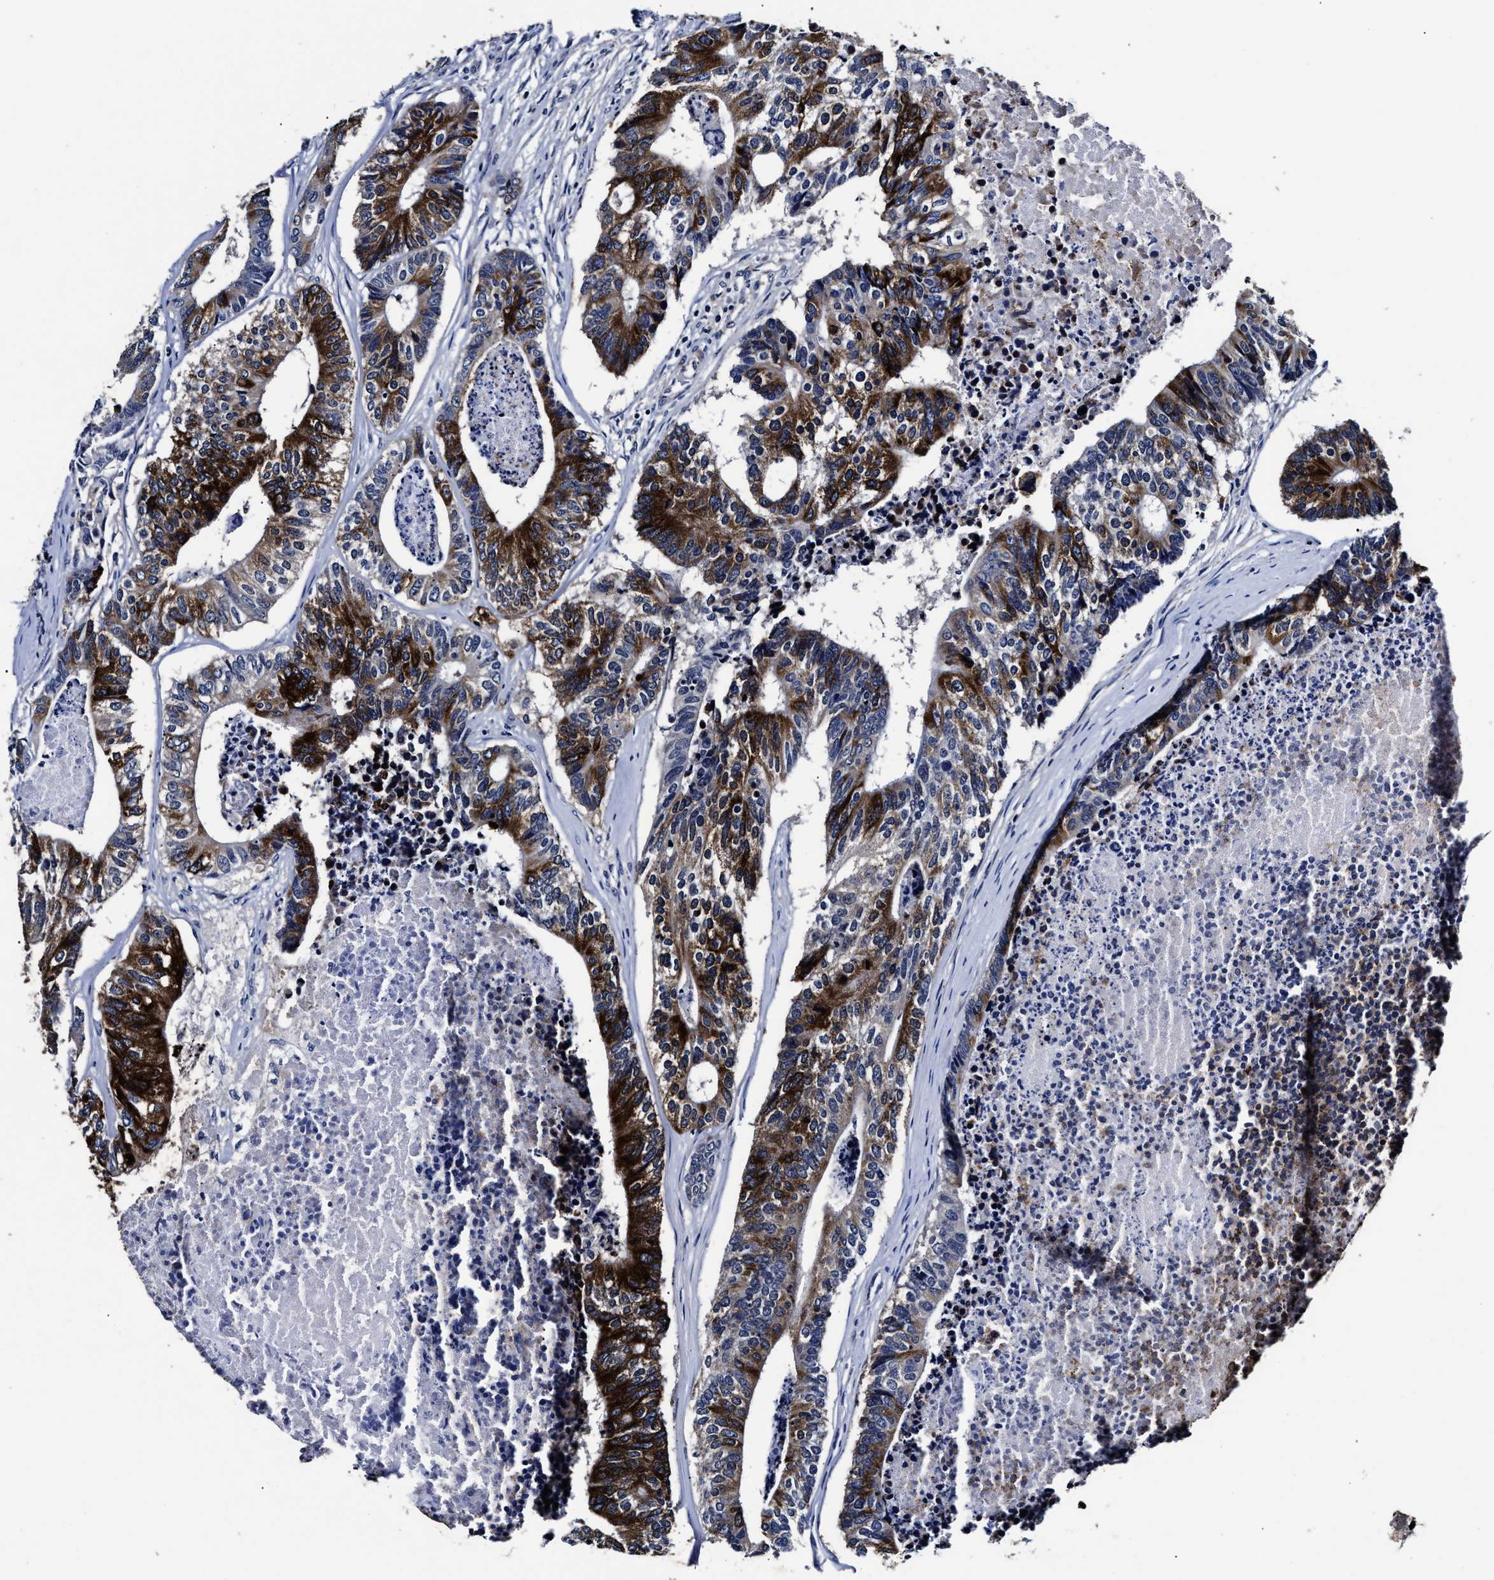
{"staining": {"intensity": "strong", "quantity": ">75%", "location": "cytoplasmic/membranous"}, "tissue": "colorectal cancer", "cell_type": "Tumor cells", "image_type": "cancer", "snomed": [{"axis": "morphology", "description": "Adenocarcinoma, NOS"}, {"axis": "topography", "description": "Colon"}], "caption": "Immunohistochemistry (DAB (3,3'-diaminobenzidine)) staining of human colorectal adenocarcinoma reveals strong cytoplasmic/membranous protein staining in about >75% of tumor cells.", "gene": "OLFML2A", "patient": {"sex": "female", "age": 67}}